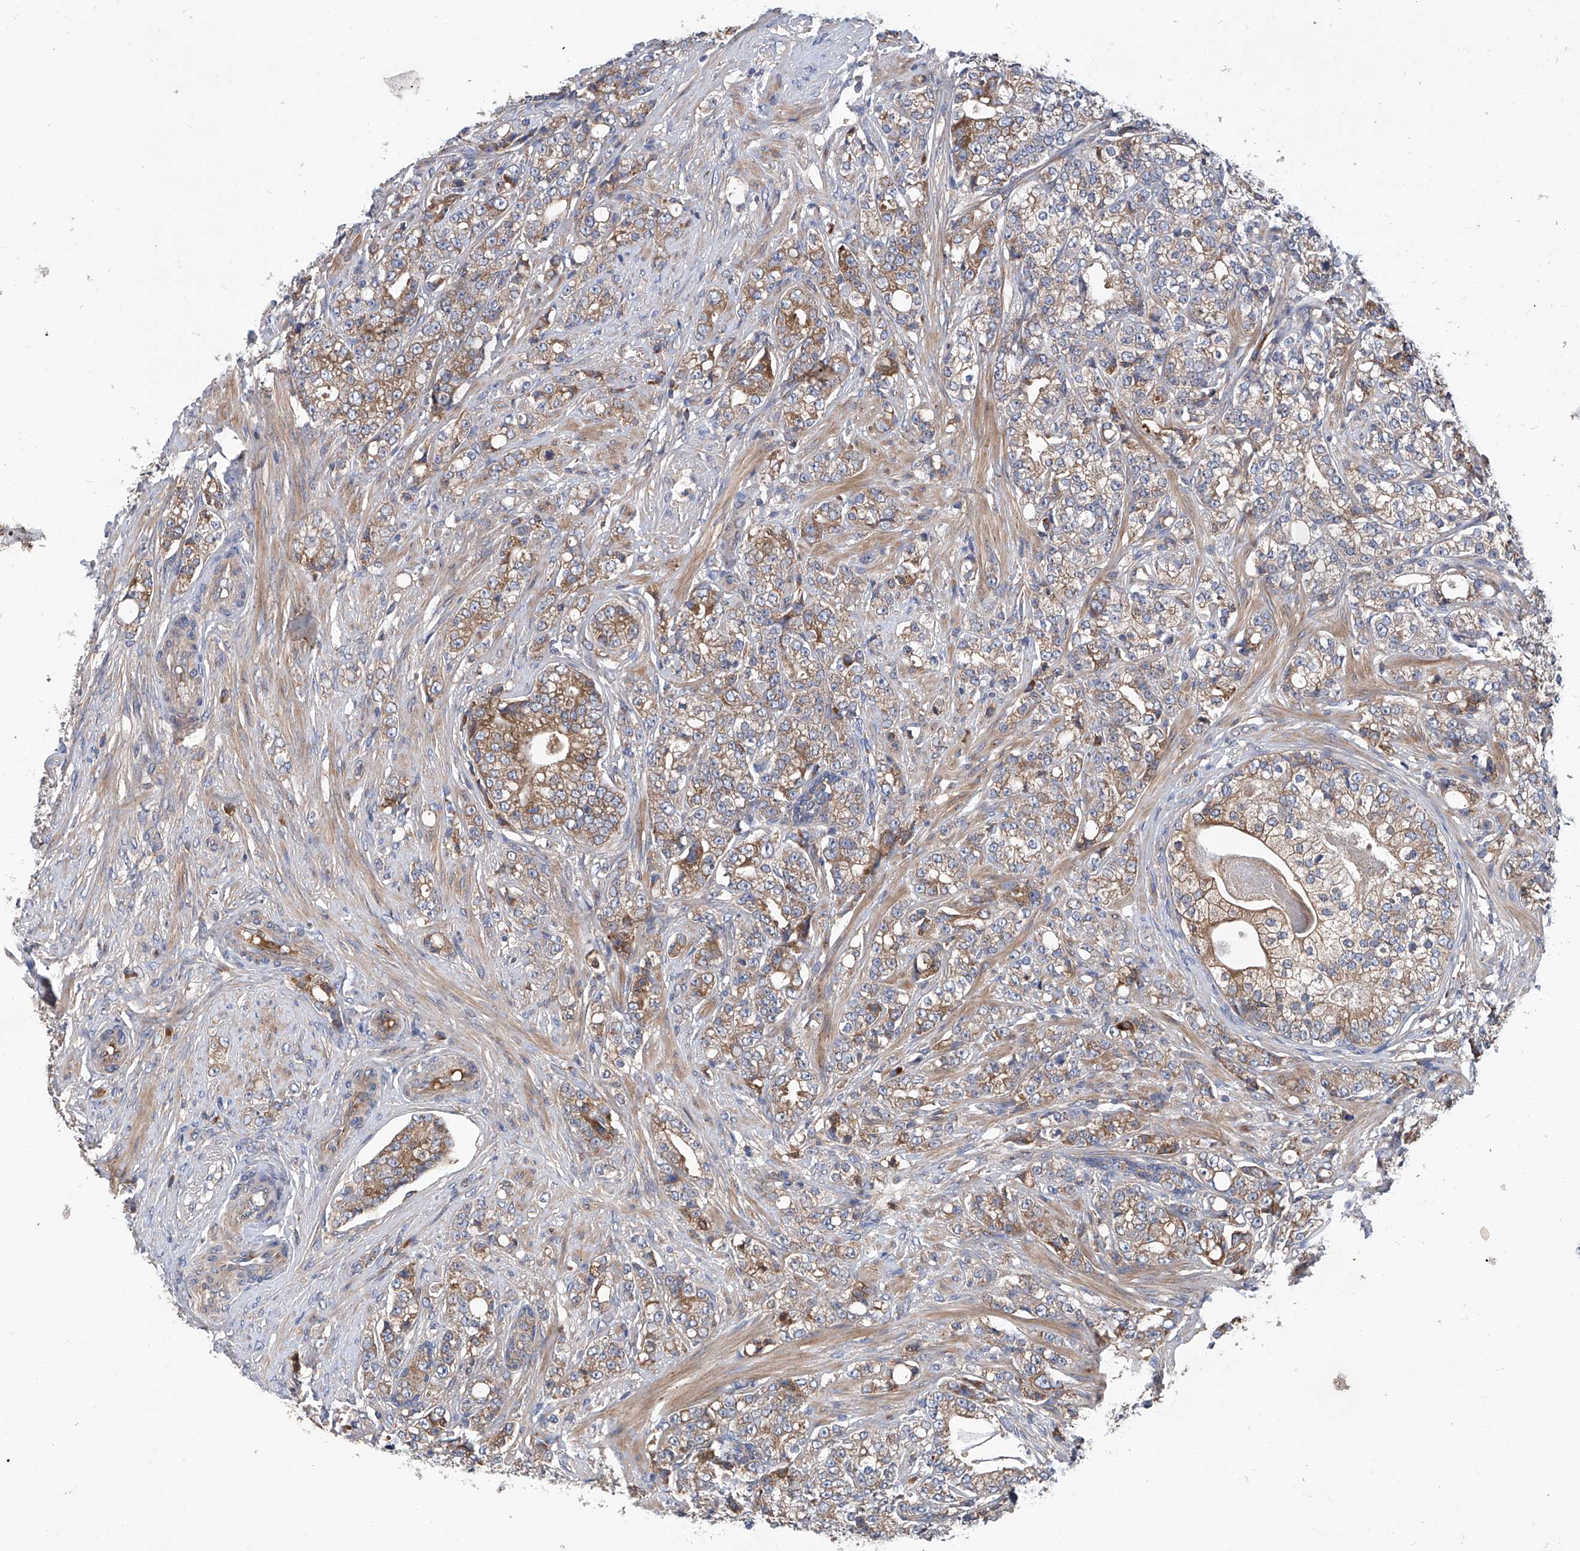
{"staining": {"intensity": "moderate", "quantity": "25%-75%", "location": "cytoplasmic/membranous"}, "tissue": "prostate cancer", "cell_type": "Tumor cells", "image_type": "cancer", "snomed": [{"axis": "morphology", "description": "Adenocarcinoma, High grade"}, {"axis": "topography", "description": "Prostate"}], "caption": "An IHC image of neoplastic tissue is shown. Protein staining in brown shows moderate cytoplasmic/membranous positivity in high-grade adenocarcinoma (prostate) within tumor cells.", "gene": "ASCC3", "patient": {"sex": "male", "age": 69}}